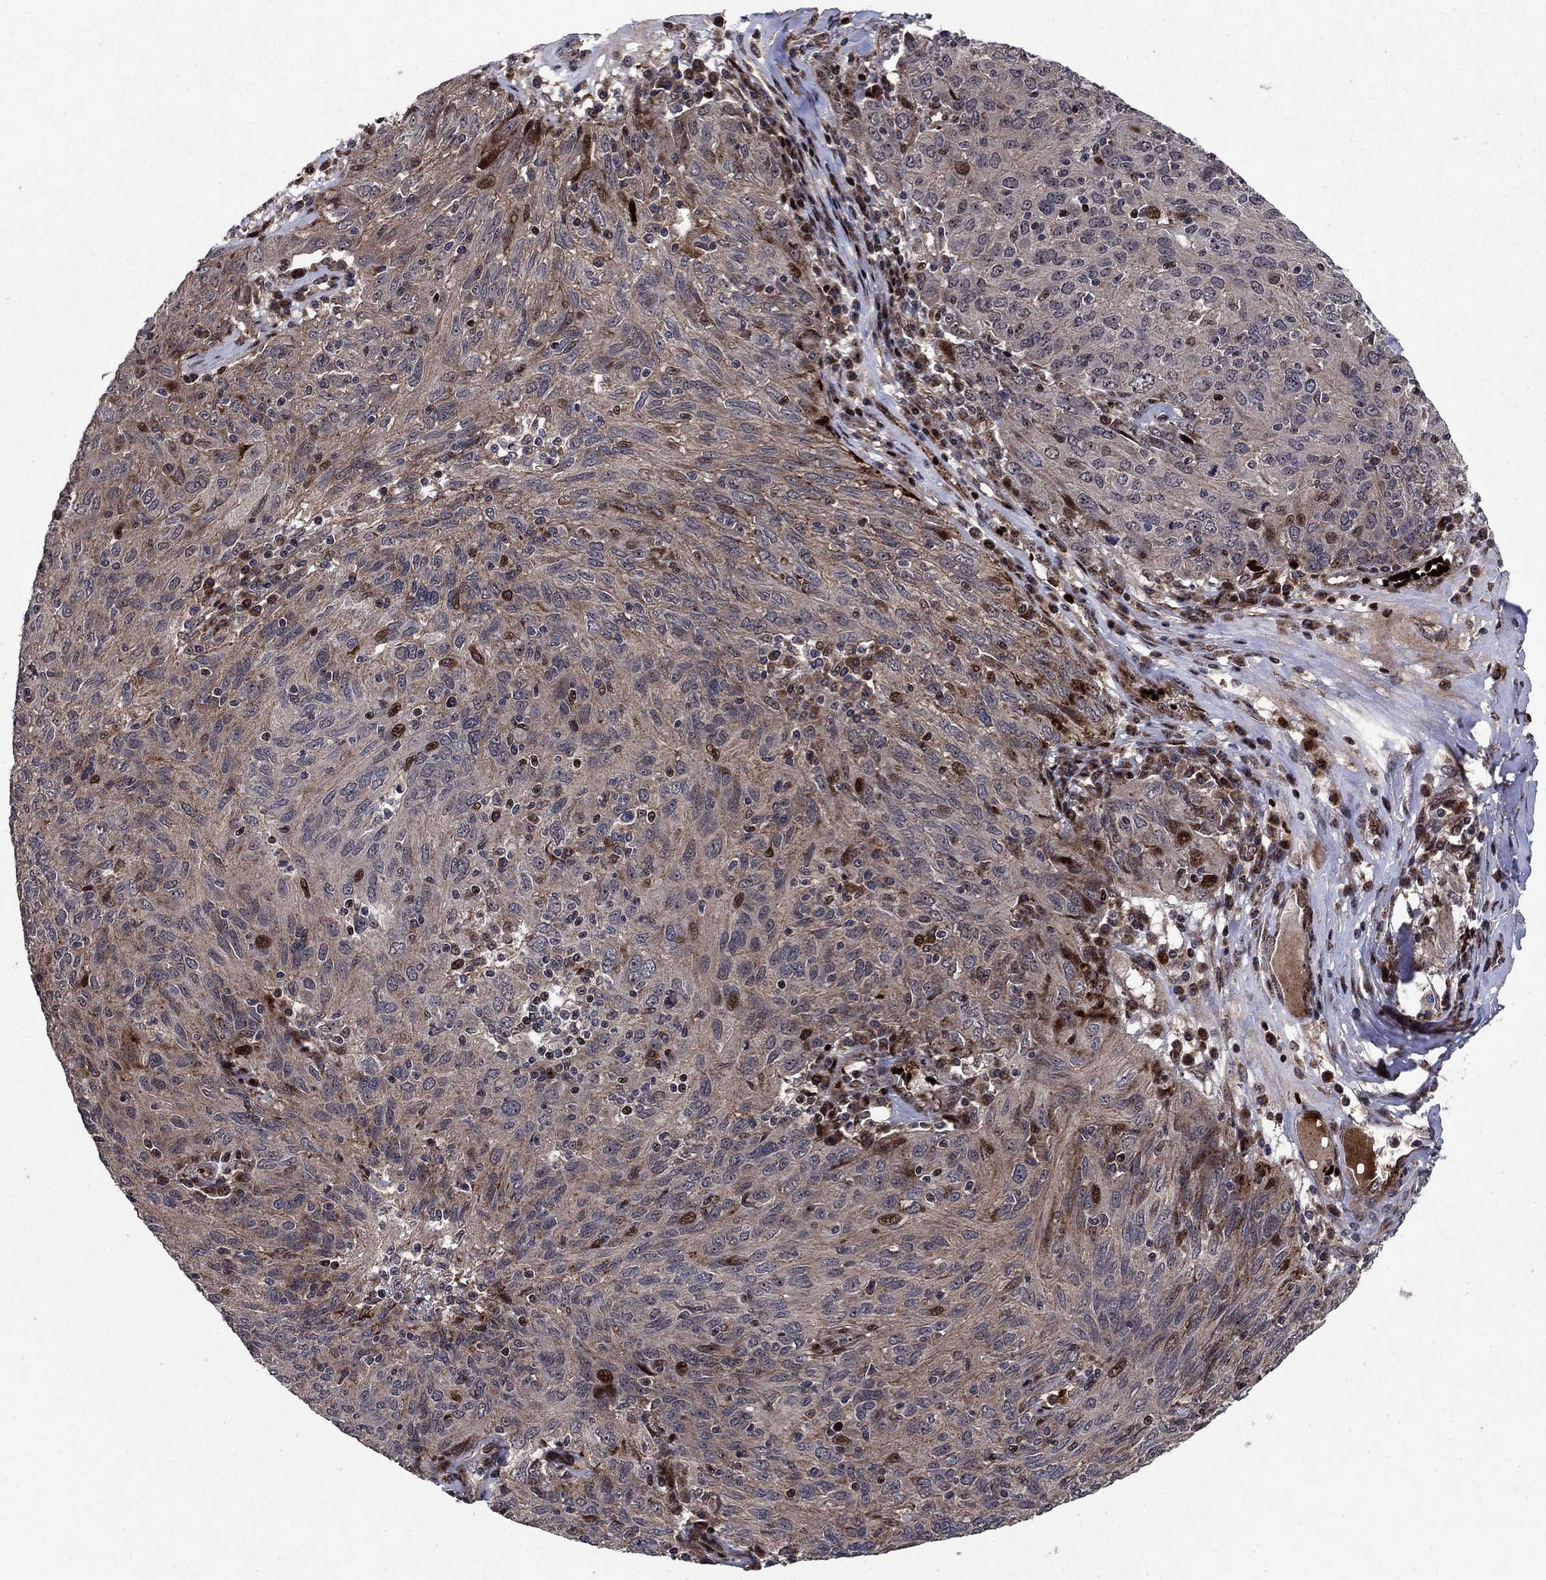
{"staining": {"intensity": "strong", "quantity": "<25%", "location": "nuclear"}, "tissue": "ovarian cancer", "cell_type": "Tumor cells", "image_type": "cancer", "snomed": [{"axis": "morphology", "description": "Carcinoma, endometroid"}, {"axis": "topography", "description": "Ovary"}], "caption": "Protein staining exhibits strong nuclear positivity in about <25% of tumor cells in endometroid carcinoma (ovarian).", "gene": "AGTPBP1", "patient": {"sex": "female", "age": 50}}